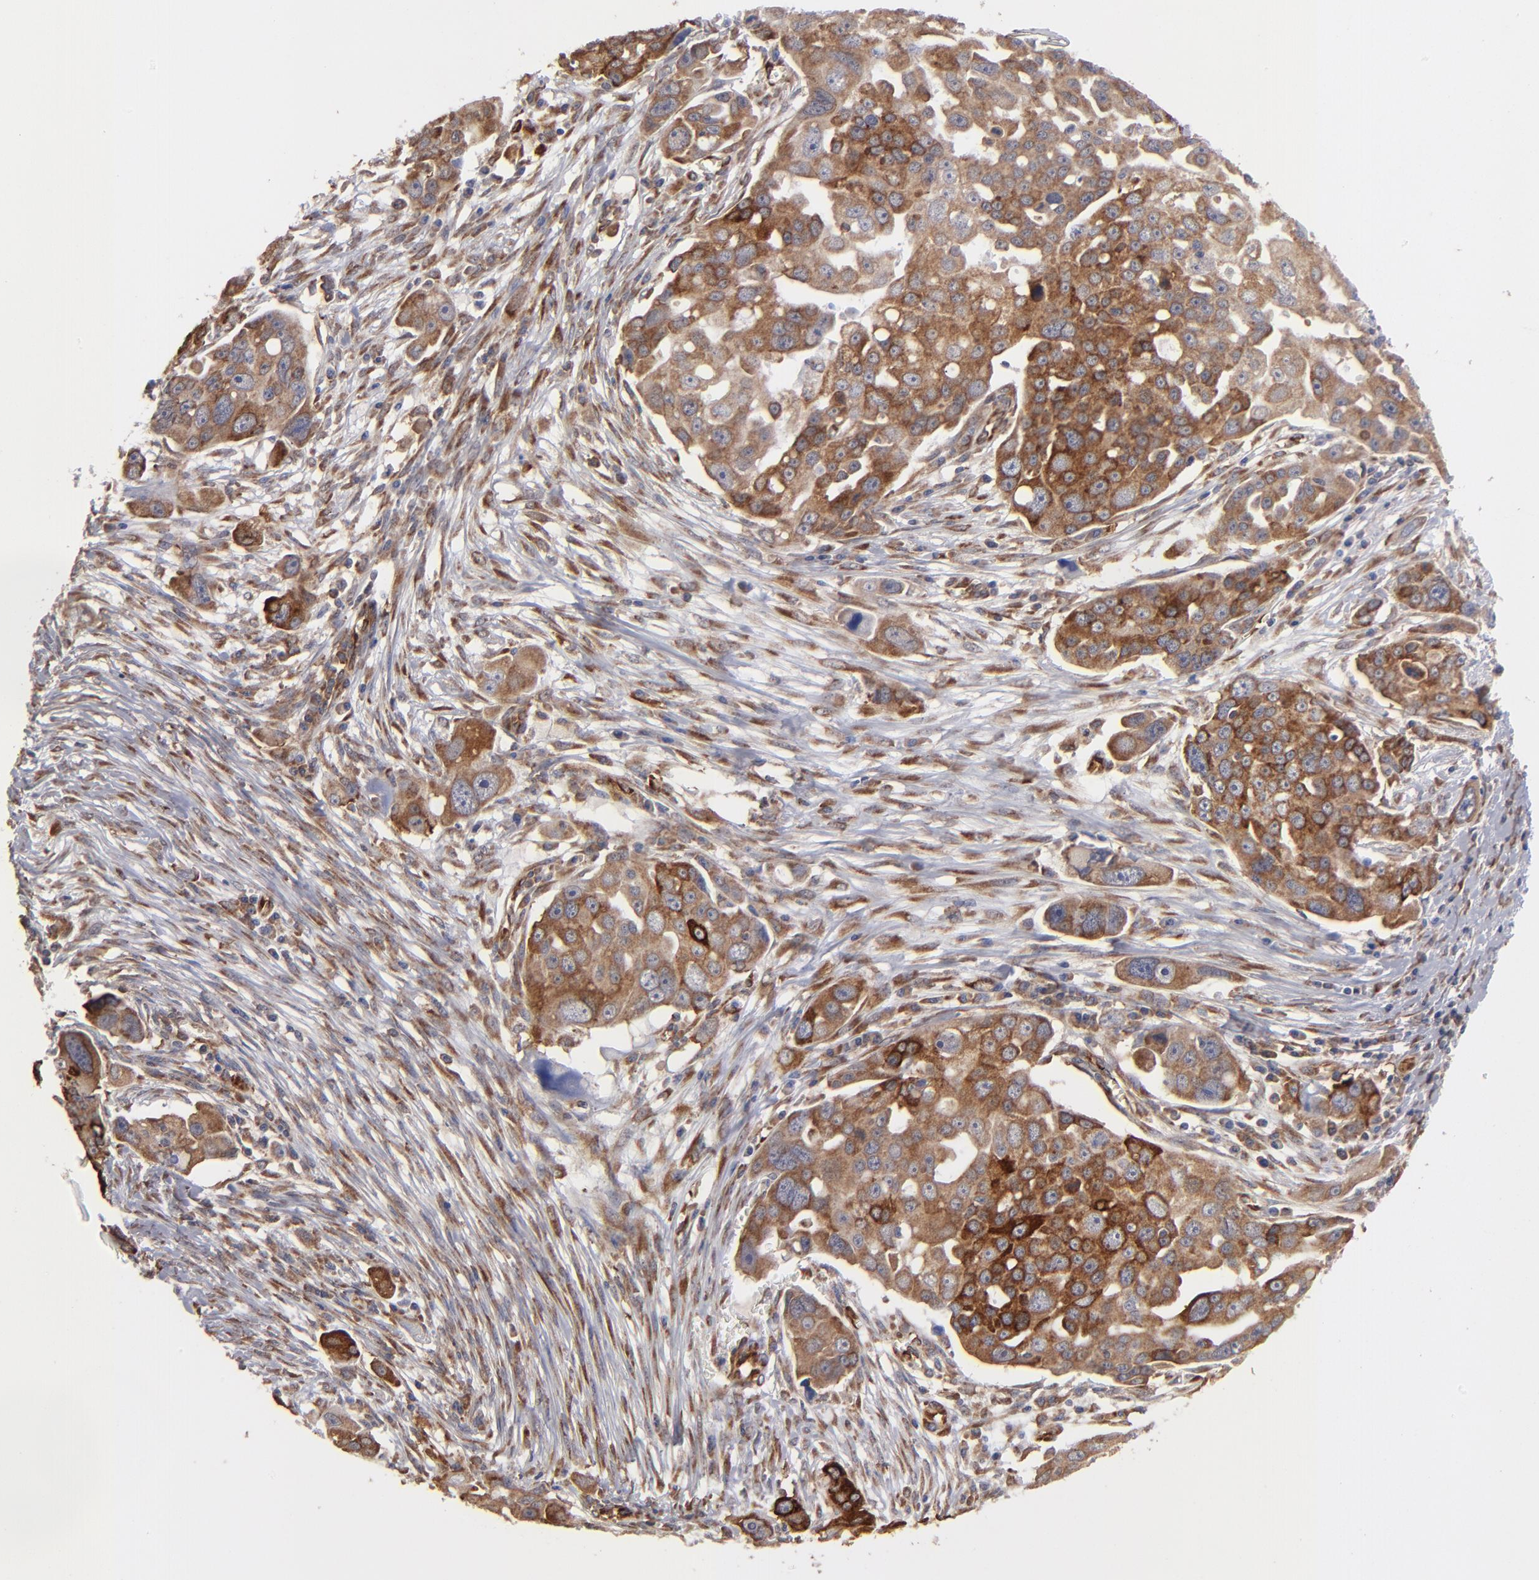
{"staining": {"intensity": "moderate", "quantity": ">75%", "location": "cytoplasmic/membranous"}, "tissue": "ovarian cancer", "cell_type": "Tumor cells", "image_type": "cancer", "snomed": [{"axis": "morphology", "description": "Carcinoma, endometroid"}, {"axis": "topography", "description": "Ovary"}], "caption": "Tumor cells demonstrate medium levels of moderate cytoplasmic/membranous staining in about >75% of cells in human ovarian cancer.", "gene": "KTN1", "patient": {"sex": "female", "age": 75}}